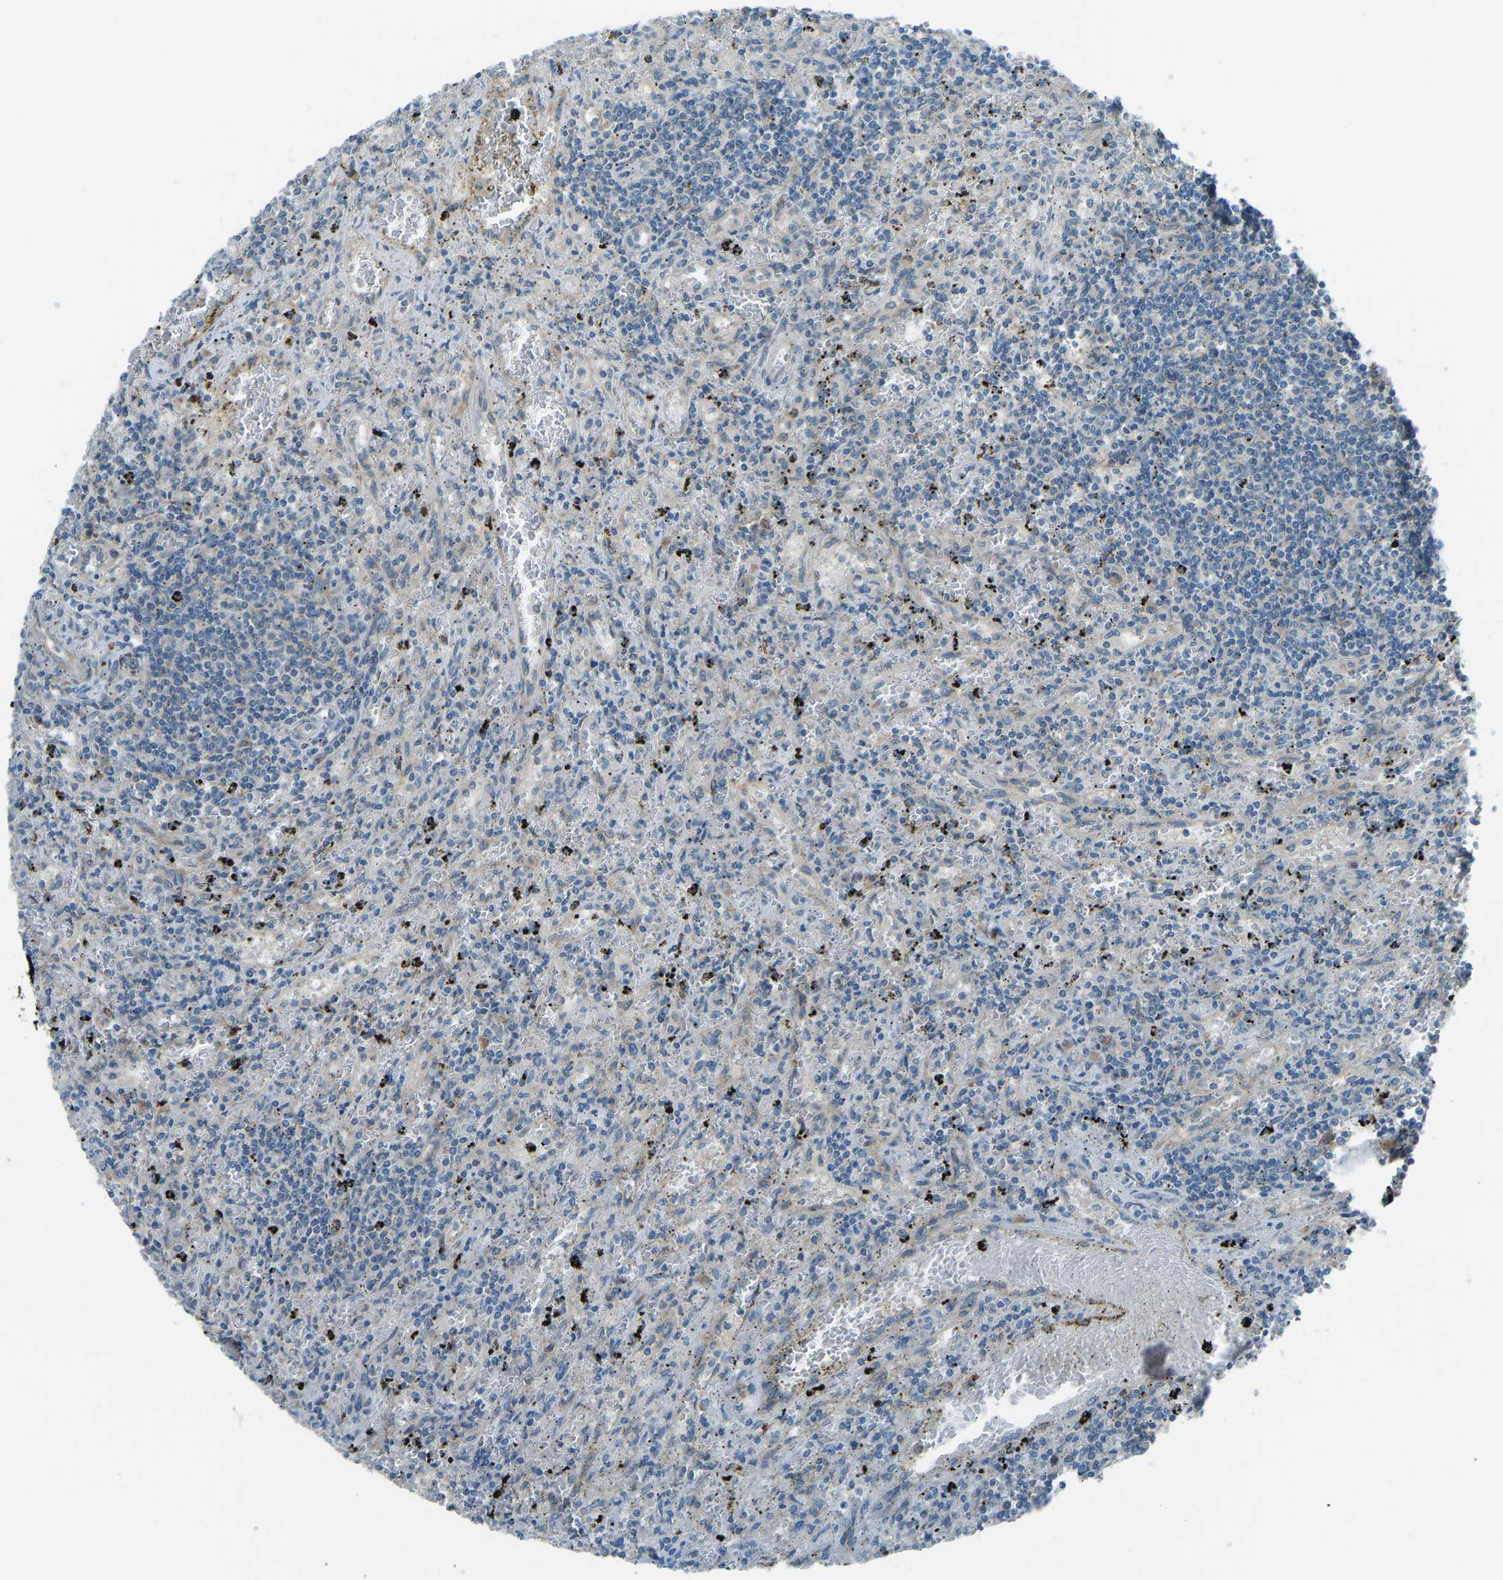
{"staining": {"intensity": "negative", "quantity": "none", "location": "none"}, "tissue": "lymphoma", "cell_type": "Tumor cells", "image_type": "cancer", "snomed": [{"axis": "morphology", "description": "Malignant lymphoma, non-Hodgkin's type, Low grade"}, {"axis": "topography", "description": "Spleen"}], "caption": "Immunohistochemistry of malignant lymphoma, non-Hodgkin's type (low-grade) reveals no positivity in tumor cells. (DAB (3,3'-diaminobenzidine) immunohistochemistry (IHC) with hematoxylin counter stain).", "gene": "STAU2", "patient": {"sex": "male", "age": 76}}